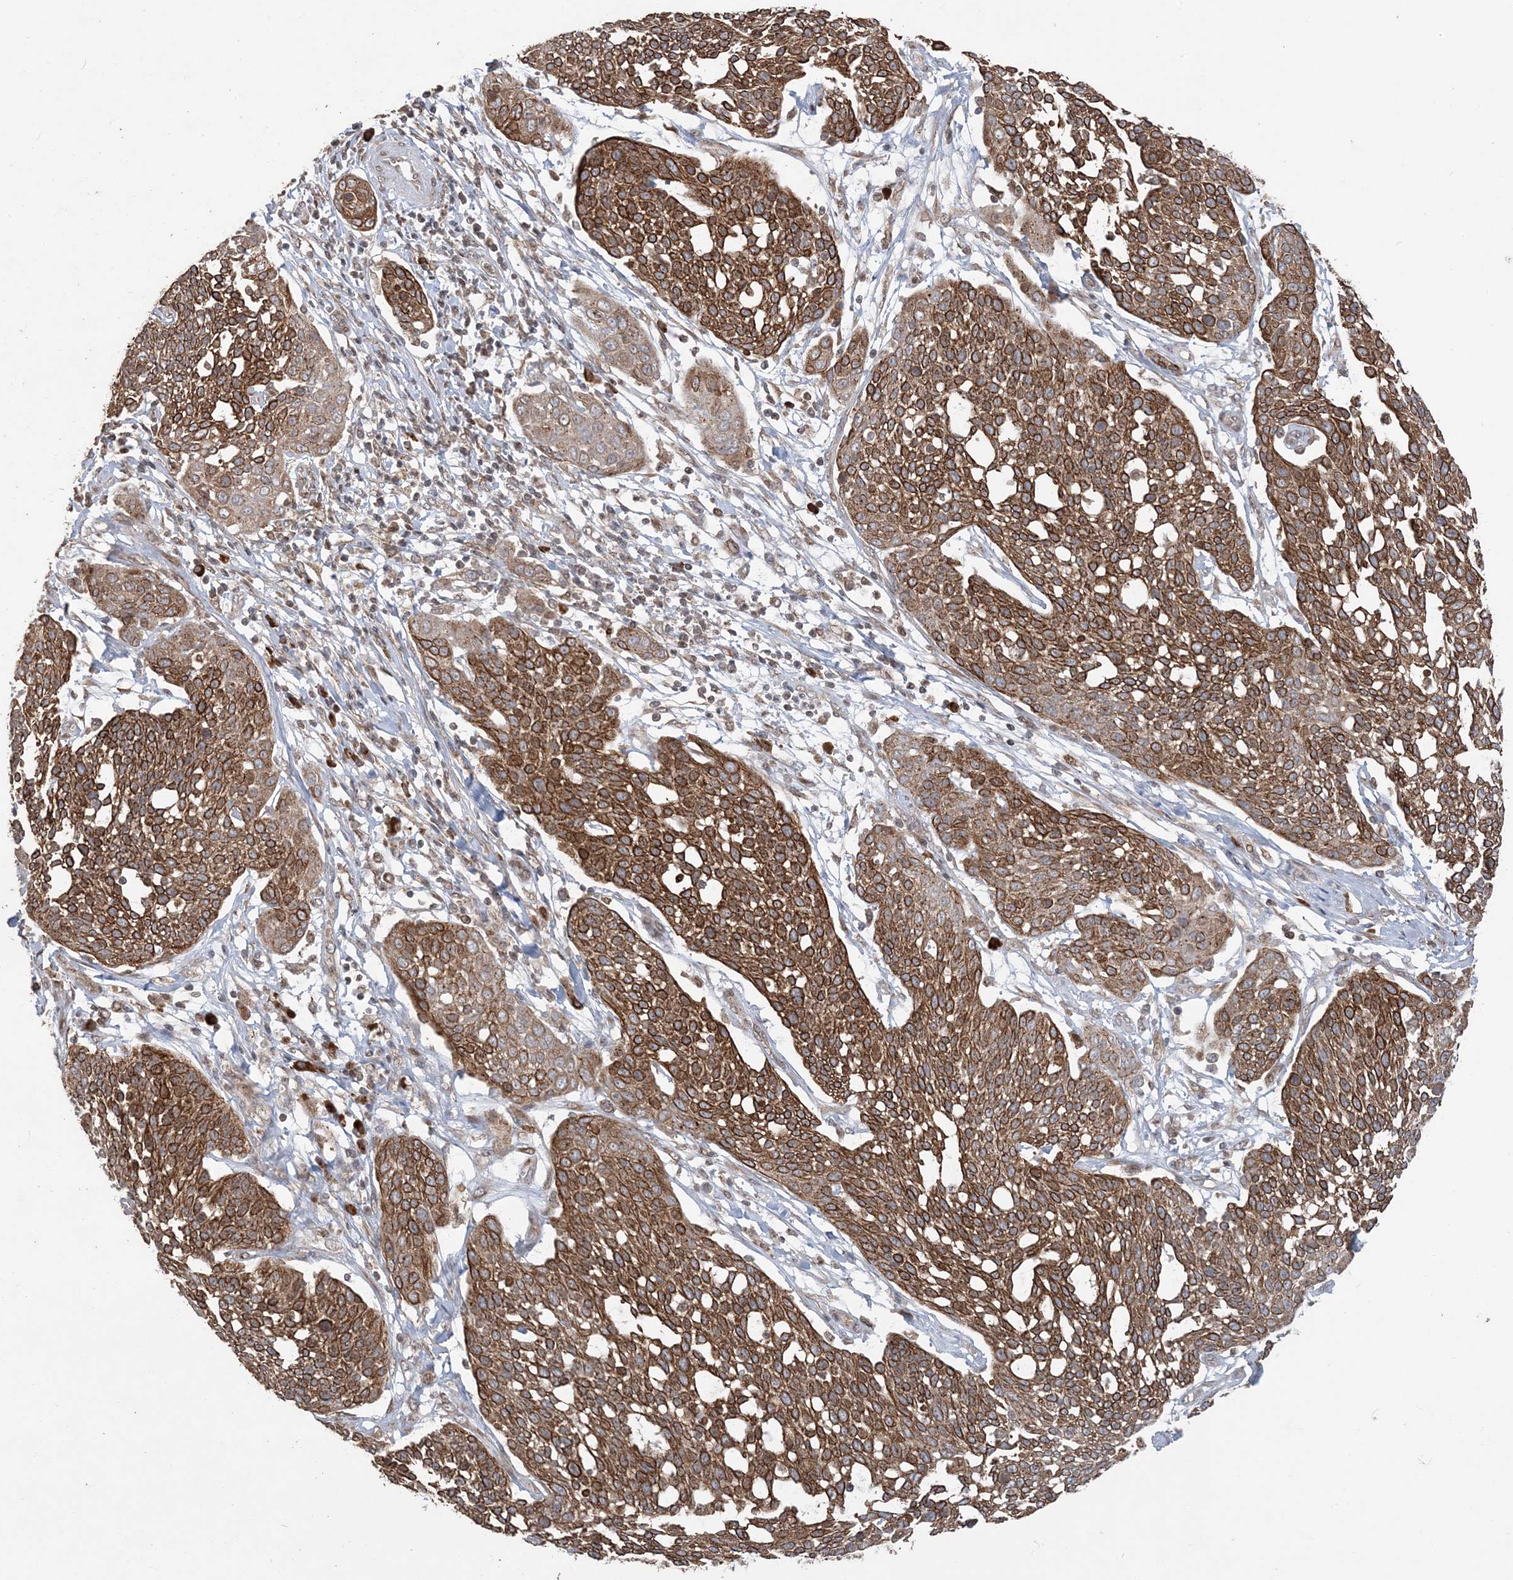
{"staining": {"intensity": "strong", "quantity": ">75%", "location": "cytoplasmic/membranous"}, "tissue": "cervical cancer", "cell_type": "Tumor cells", "image_type": "cancer", "snomed": [{"axis": "morphology", "description": "Squamous cell carcinoma, NOS"}, {"axis": "topography", "description": "Cervix"}], "caption": "The immunohistochemical stain shows strong cytoplasmic/membranous positivity in tumor cells of cervical cancer tissue. The protein of interest is shown in brown color, while the nuclei are stained blue.", "gene": "RER1", "patient": {"sex": "female", "age": 34}}